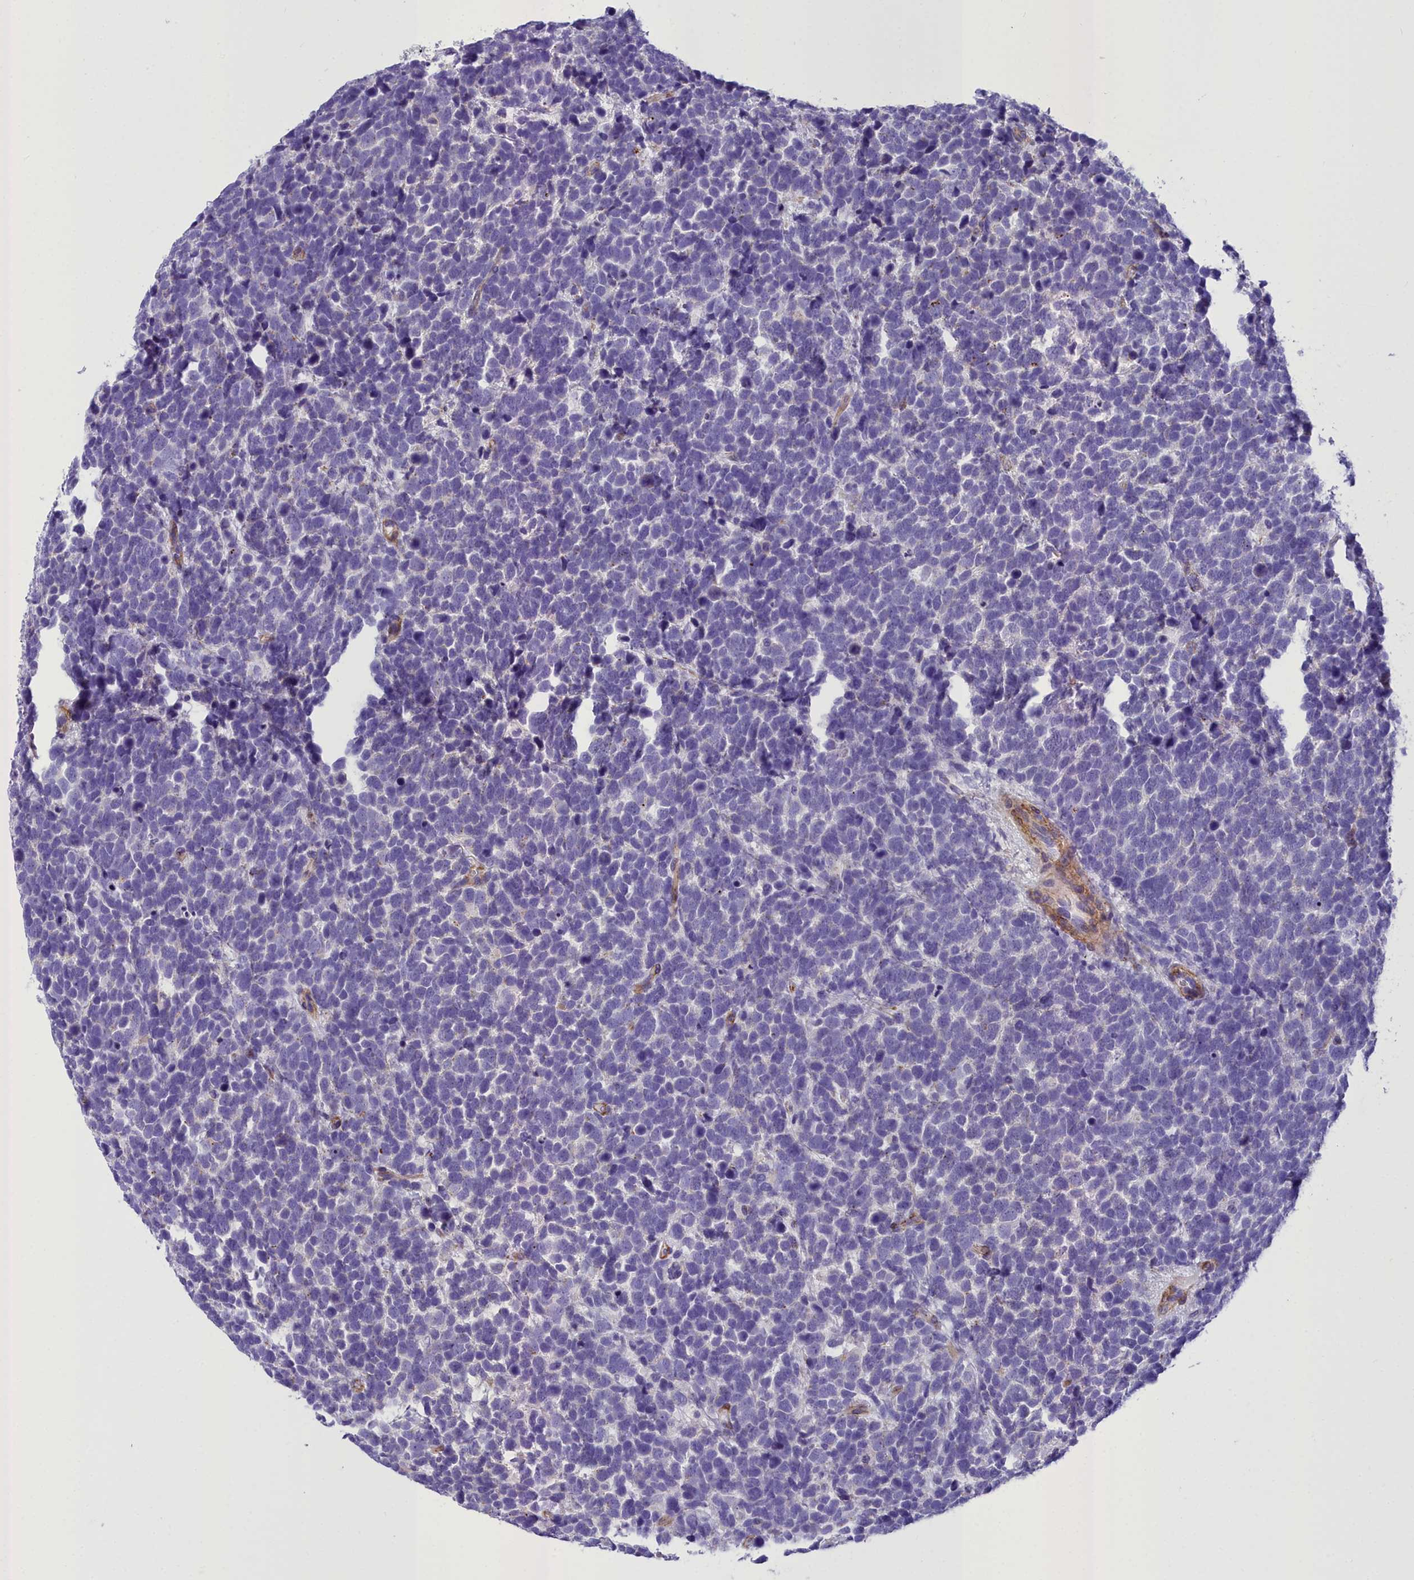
{"staining": {"intensity": "negative", "quantity": "none", "location": "none"}, "tissue": "urothelial cancer", "cell_type": "Tumor cells", "image_type": "cancer", "snomed": [{"axis": "morphology", "description": "Urothelial carcinoma, High grade"}, {"axis": "topography", "description": "Urinary bladder"}], "caption": "Tumor cells show no significant staining in urothelial cancer.", "gene": "GFRA1", "patient": {"sex": "female", "age": 82}}